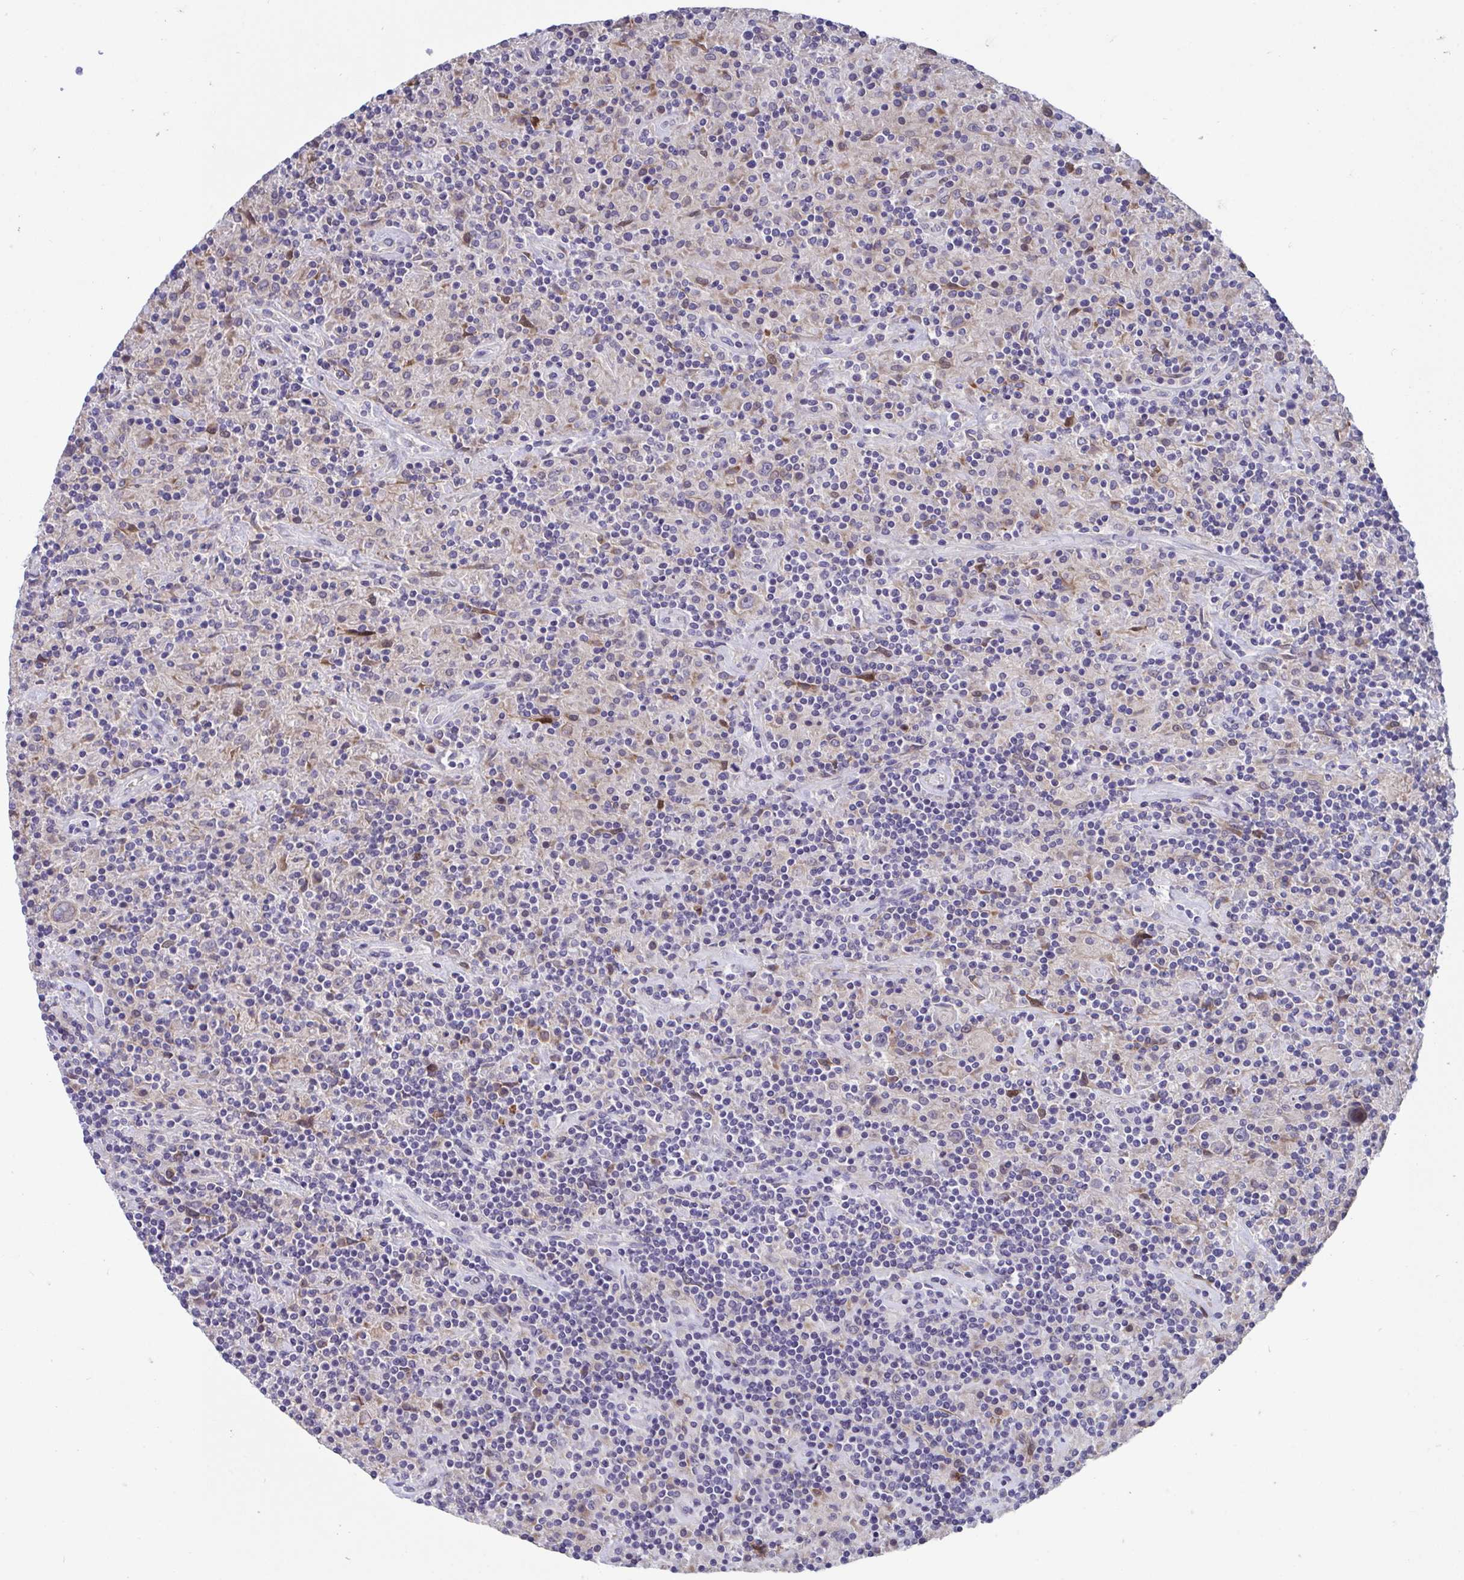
{"staining": {"intensity": "negative", "quantity": "none", "location": "none"}, "tissue": "lymphoma", "cell_type": "Tumor cells", "image_type": "cancer", "snomed": [{"axis": "morphology", "description": "Hodgkin's disease, NOS"}, {"axis": "topography", "description": "Lymph node"}], "caption": "Tumor cells show no significant protein staining in lymphoma. (DAB immunohistochemistry (IHC) visualized using brightfield microscopy, high magnification).", "gene": "SUSD4", "patient": {"sex": "male", "age": 70}}